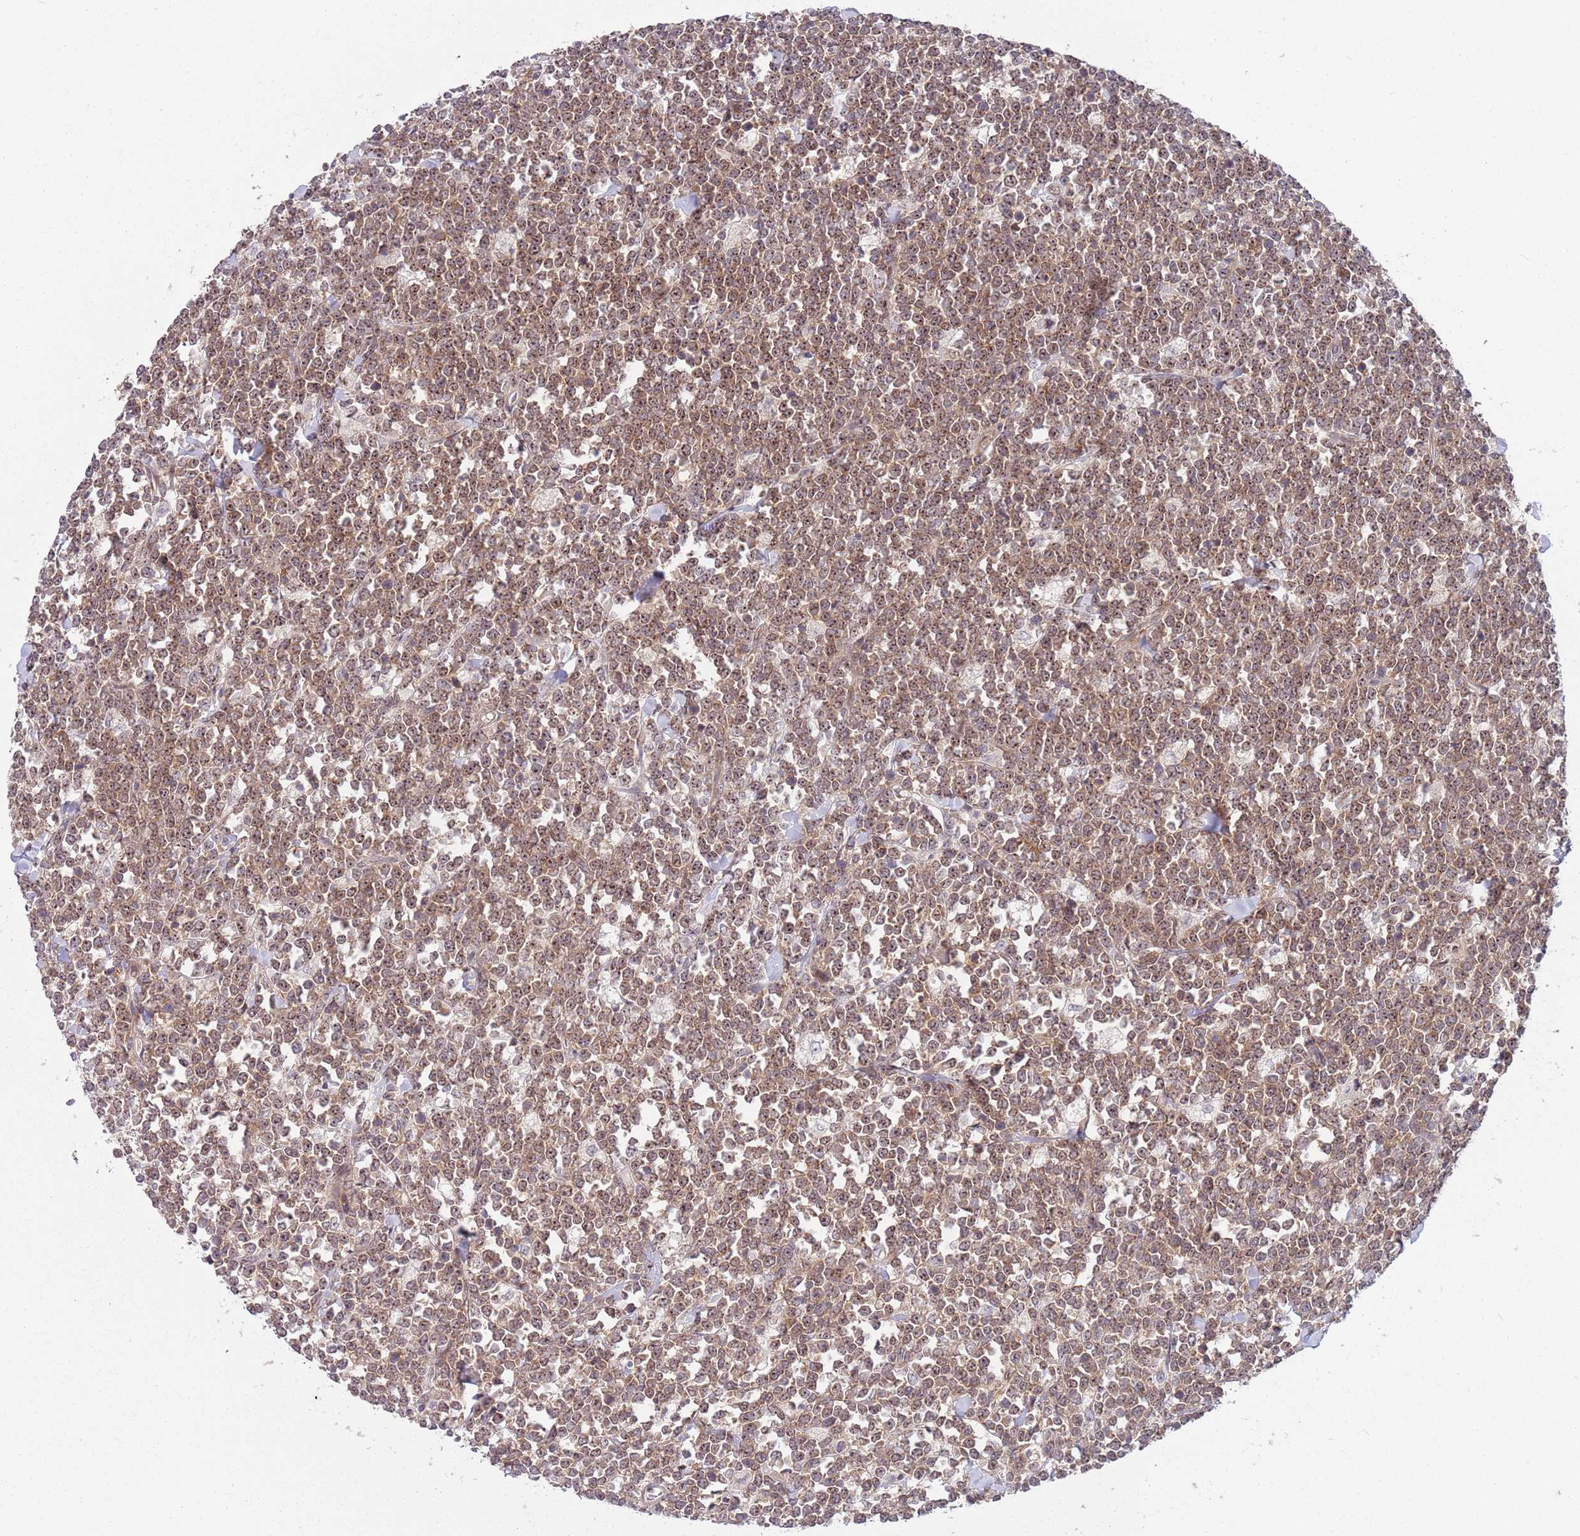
{"staining": {"intensity": "moderate", "quantity": ">75%", "location": "cytoplasmic/membranous,nuclear"}, "tissue": "lymphoma", "cell_type": "Tumor cells", "image_type": "cancer", "snomed": [{"axis": "morphology", "description": "Malignant lymphoma, non-Hodgkin's type, High grade"}, {"axis": "topography", "description": "Small intestine"}], "caption": "Protein staining displays moderate cytoplasmic/membranous and nuclear expression in about >75% of tumor cells in lymphoma.", "gene": "GGA1", "patient": {"sex": "male", "age": 8}}